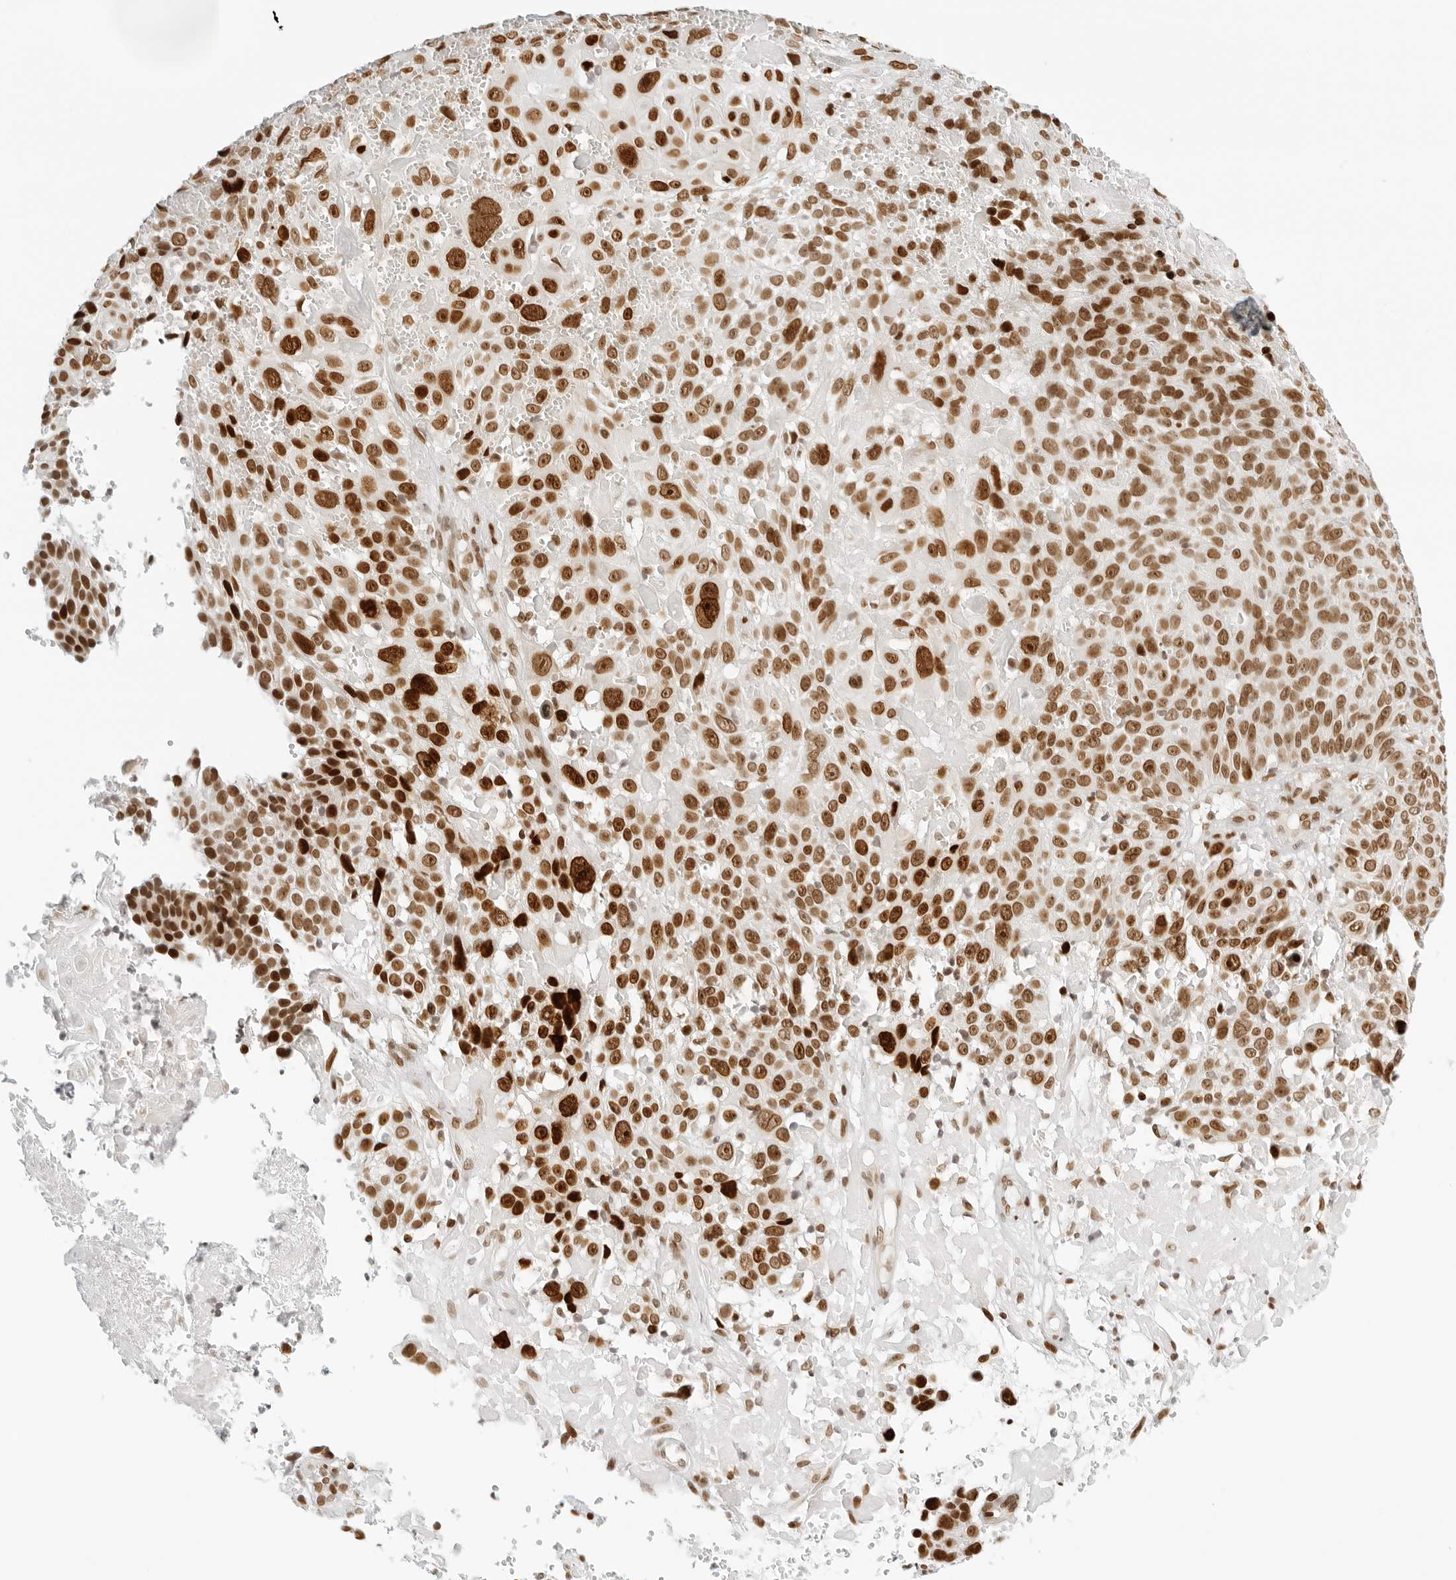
{"staining": {"intensity": "strong", "quantity": ">75%", "location": "nuclear"}, "tissue": "cervical cancer", "cell_type": "Tumor cells", "image_type": "cancer", "snomed": [{"axis": "morphology", "description": "Squamous cell carcinoma, NOS"}, {"axis": "topography", "description": "Cervix"}], "caption": "Cervical cancer stained with IHC exhibits strong nuclear expression in approximately >75% of tumor cells.", "gene": "RCC1", "patient": {"sex": "female", "age": 74}}